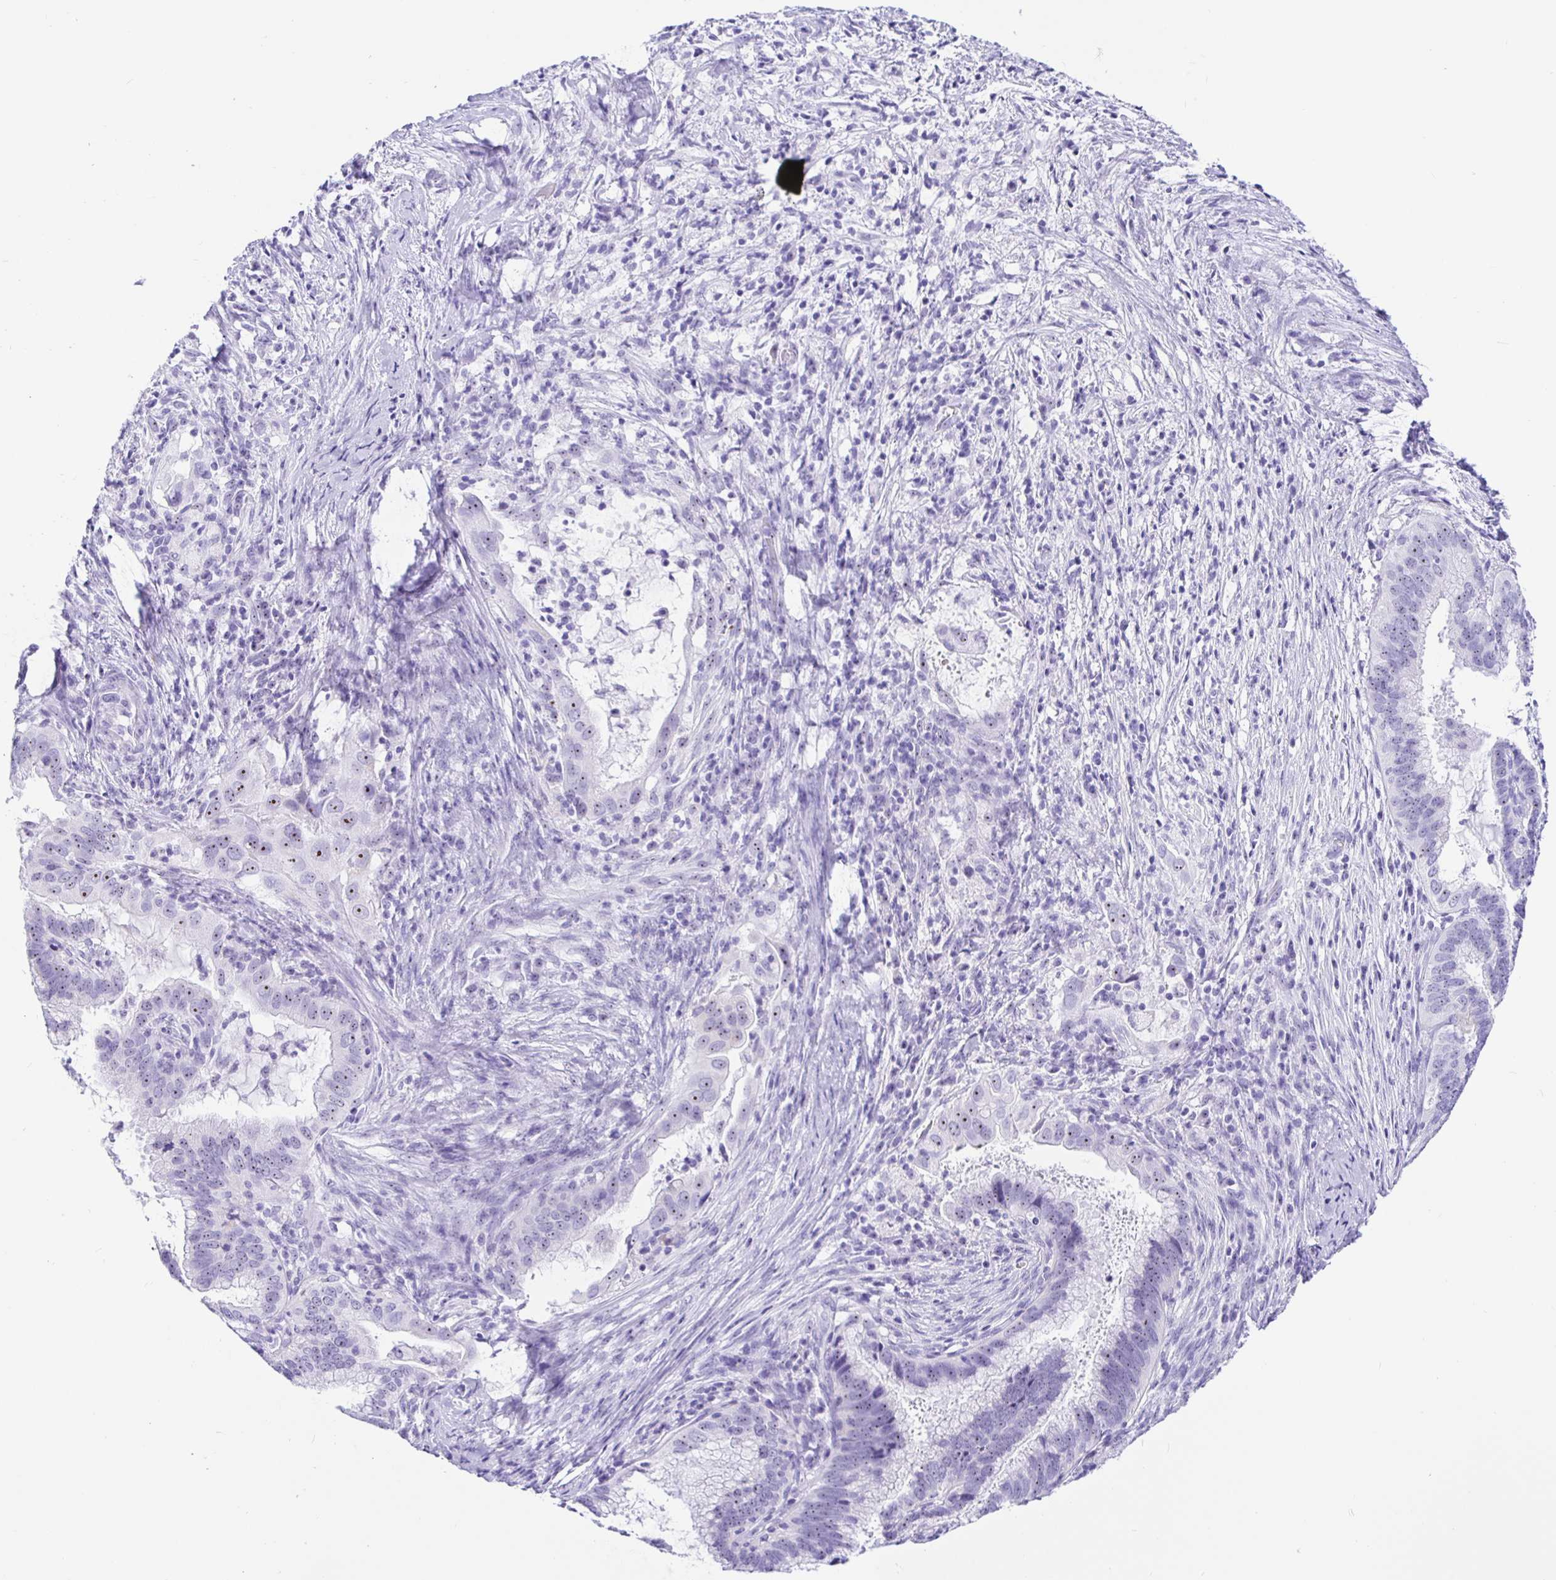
{"staining": {"intensity": "negative", "quantity": "none", "location": "none"}, "tissue": "cervical cancer", "cell_type": "Tumor cells", "image_type": "cancer", "snomed": [{"axis": "morphology", "description": "Adenocarcinoma, NOS"}, {"axis": "topography", "description": "Cervix"}], "caption": "An IHC photomicrograph of cervical cancer (adenocarcinoma) is shown. There is no staining in tumor cells of cervical cancer (adenocarcinoma).", "gene": "PRAMEF19", "patient": {"sex": "female", "age": 56}}